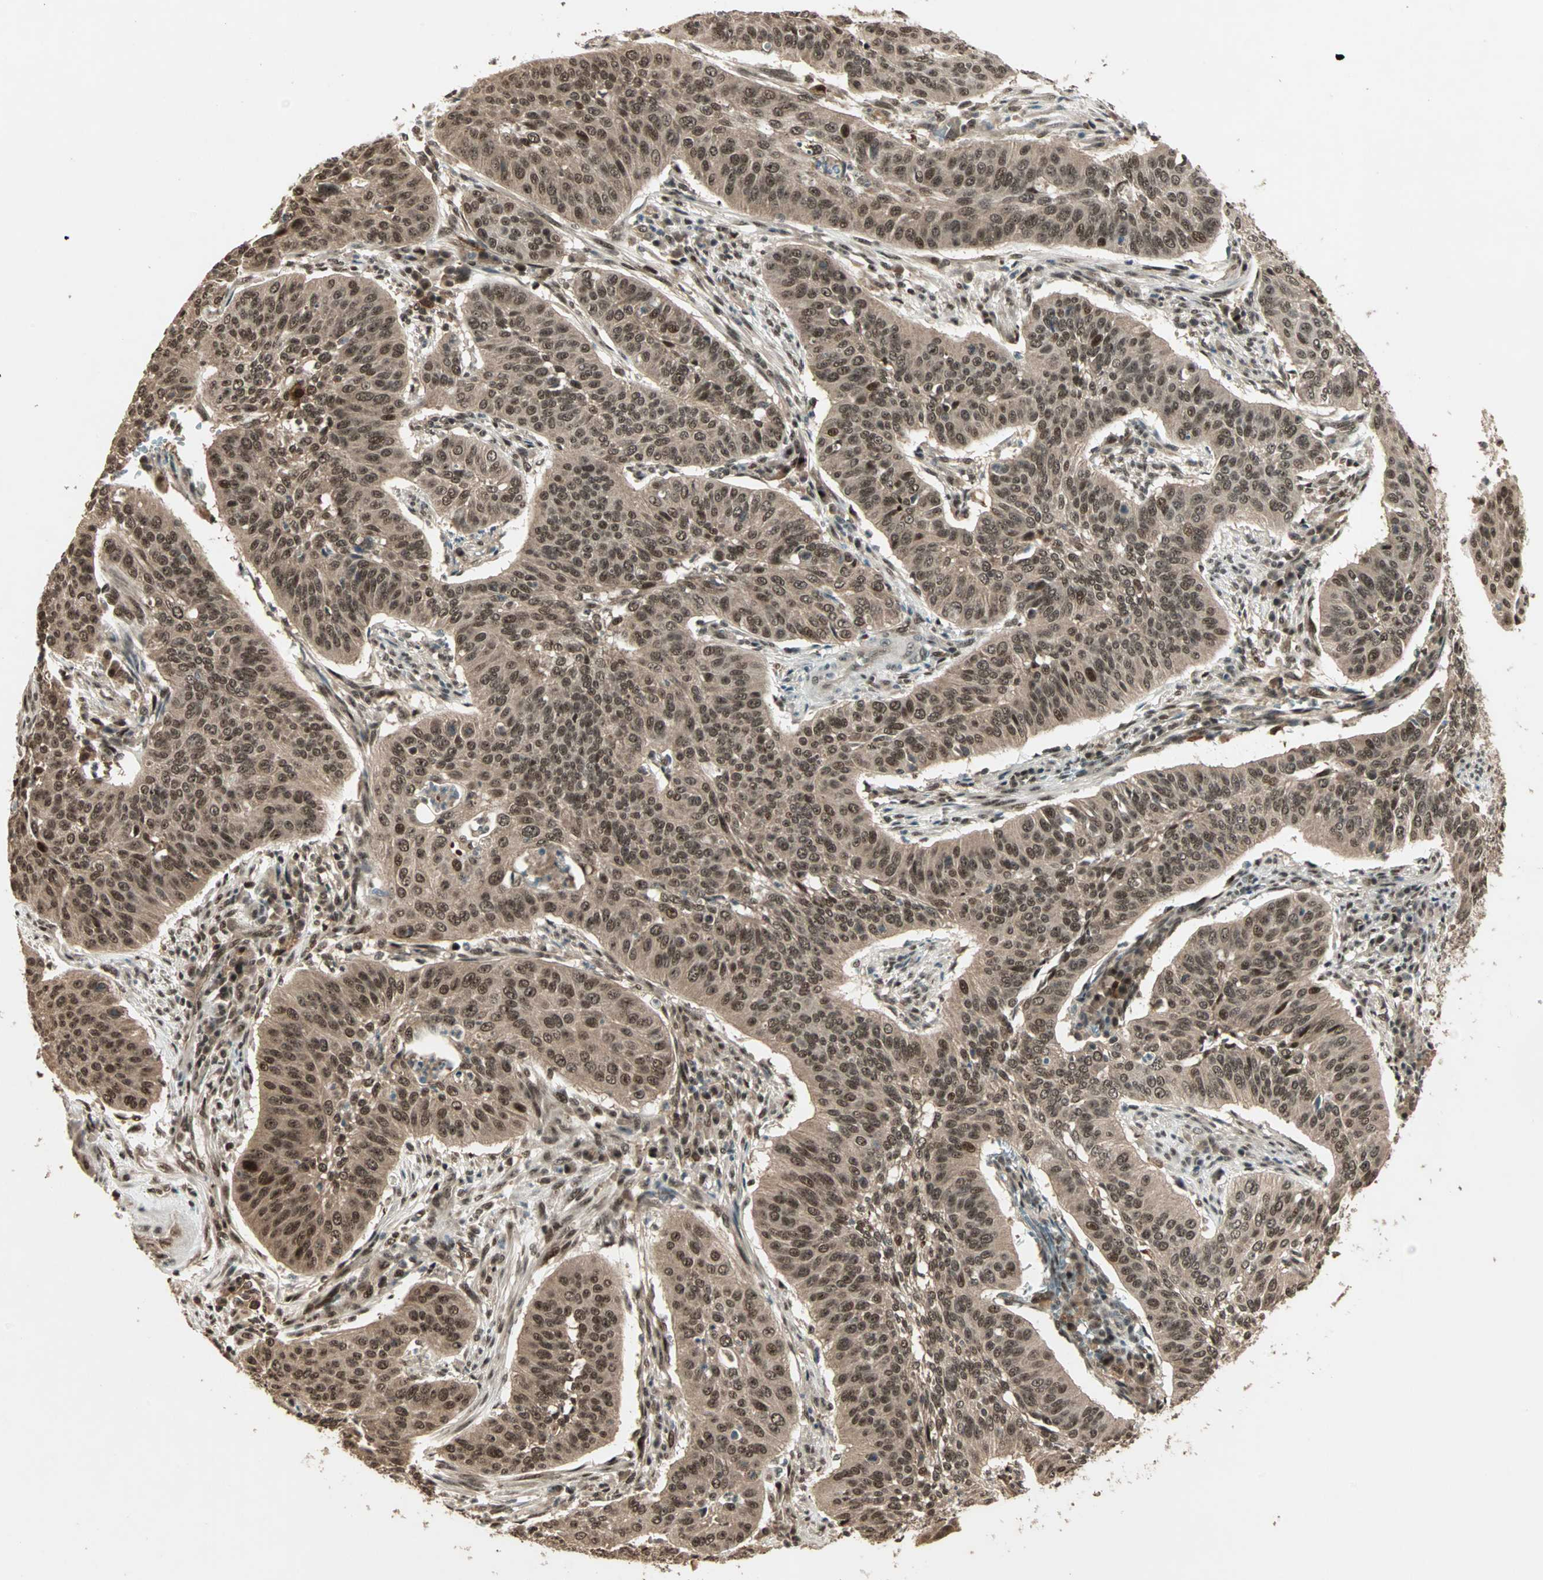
{"staining": {"intensity": "moderate", "quantity": ">75%", "location": "nuclear"}, "tissue": "cervical cancer", "cell_type": "Tumor cells", "image_type": "cancer", "snomed": [{"axis": "morphology", "description": "Squamous cell carcinoma, NOS"}, {"axis": "topography", "description": "Cervix"}], "caption": "Immunohistochemistry photomicrograph of human cervical cancer (squamous cell carcinoma) stained for a protein (brown), which reveals medium levels of moderate nuclear staining in about >75% of tumor cells.", "gene": "ZNF44", "patient": {"sex": "female", "age": 39}}